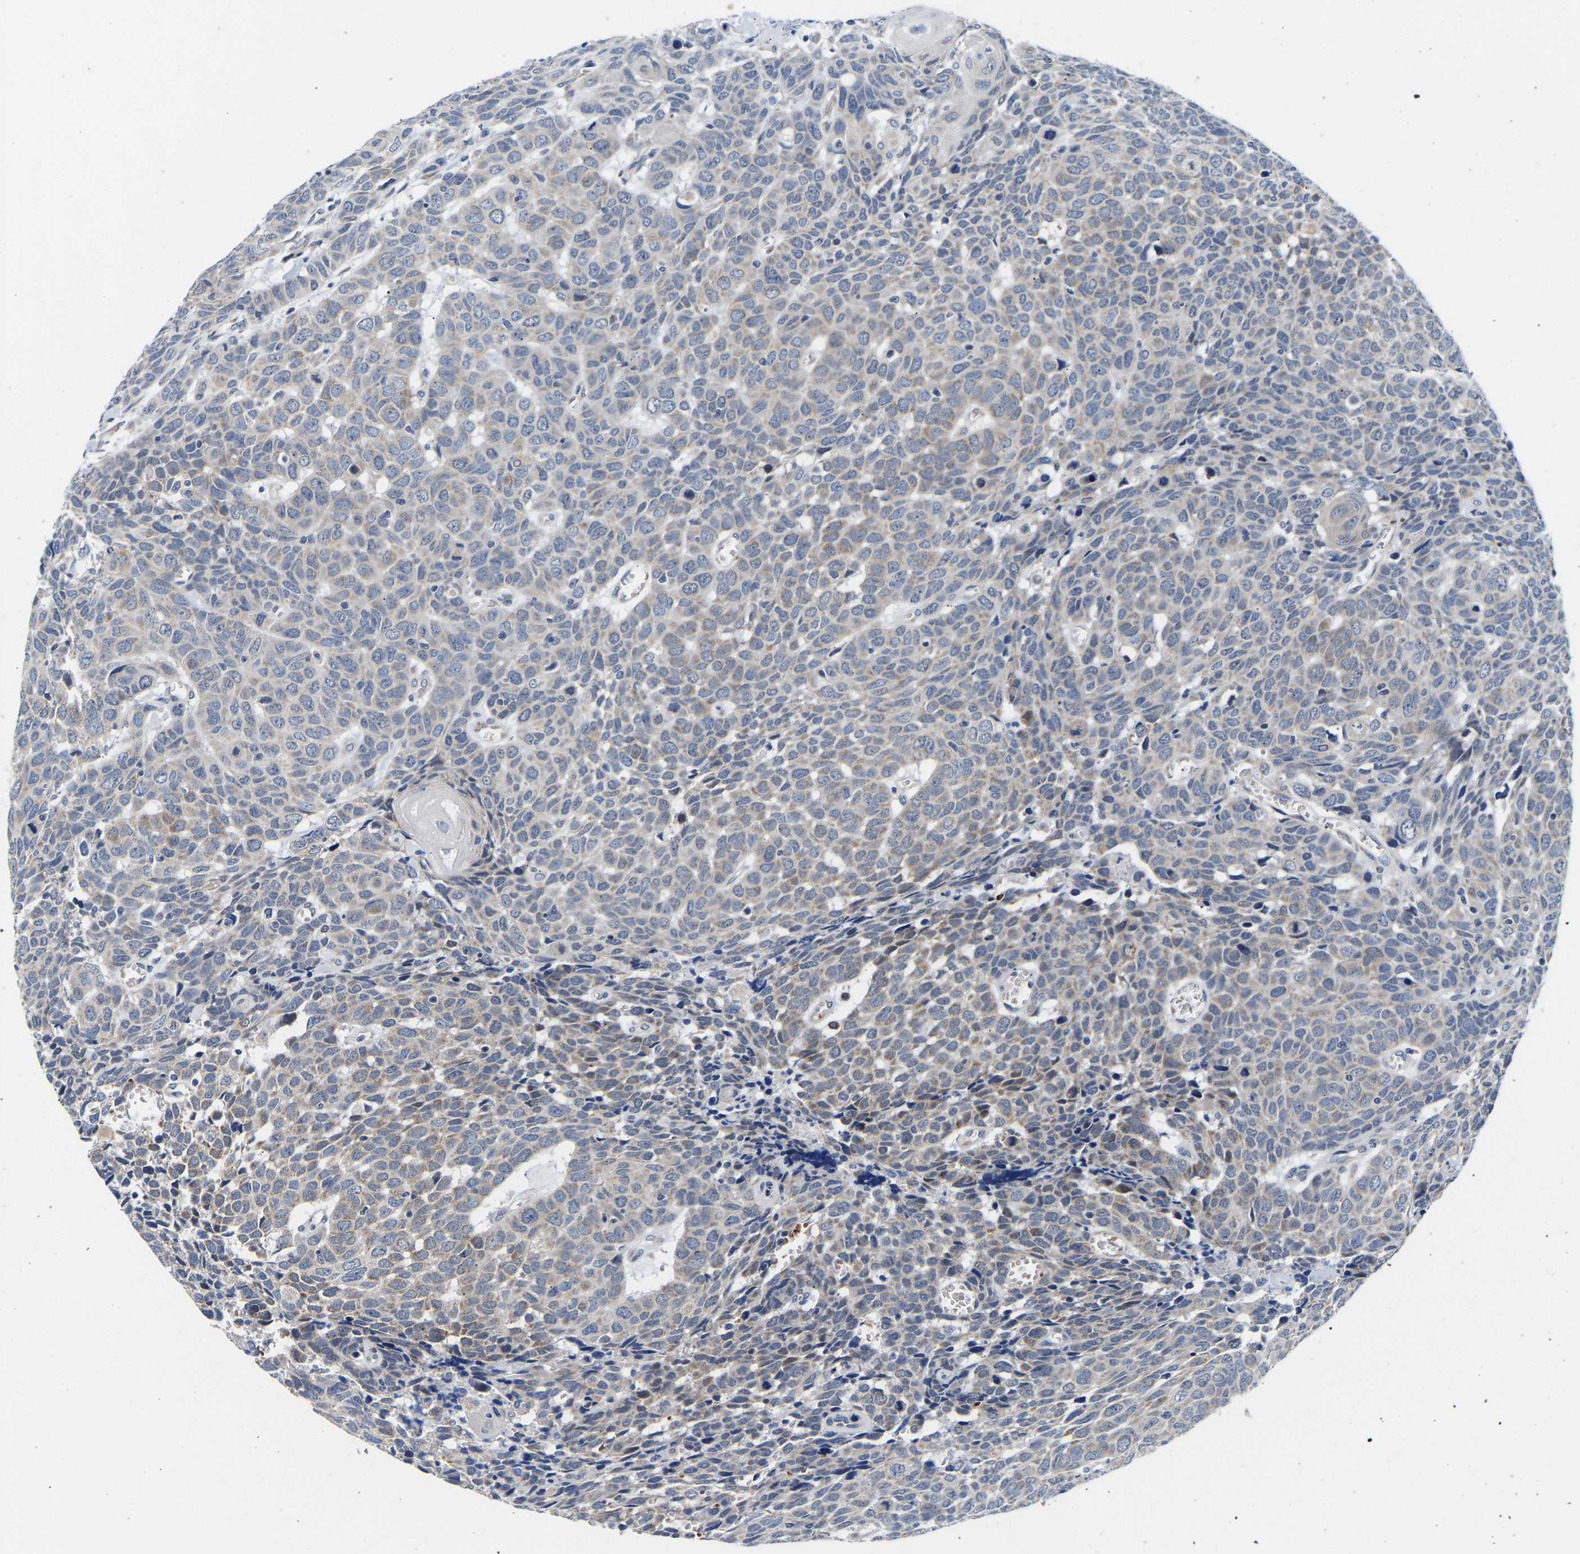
{"staining": {"intensity": "weak", "quantity": "<25%", "location": "cytoplasmic/membranous"}, "tissue": "head and neck cancer", "cell_type": "Tumor cells", "image_type": "cancer", "snomed": [{"axis": "morphology", "description": "Squamous cell carcinoma, NOS"}, {"axis": "topography", "description": "Head-Neck"}], "caption": "There is no significant positivity in tumor cells of head and neck cancer (squamous cell carcinoma).", "gene": "RINT1", "patient": {"sex": "male", "age": 66}}